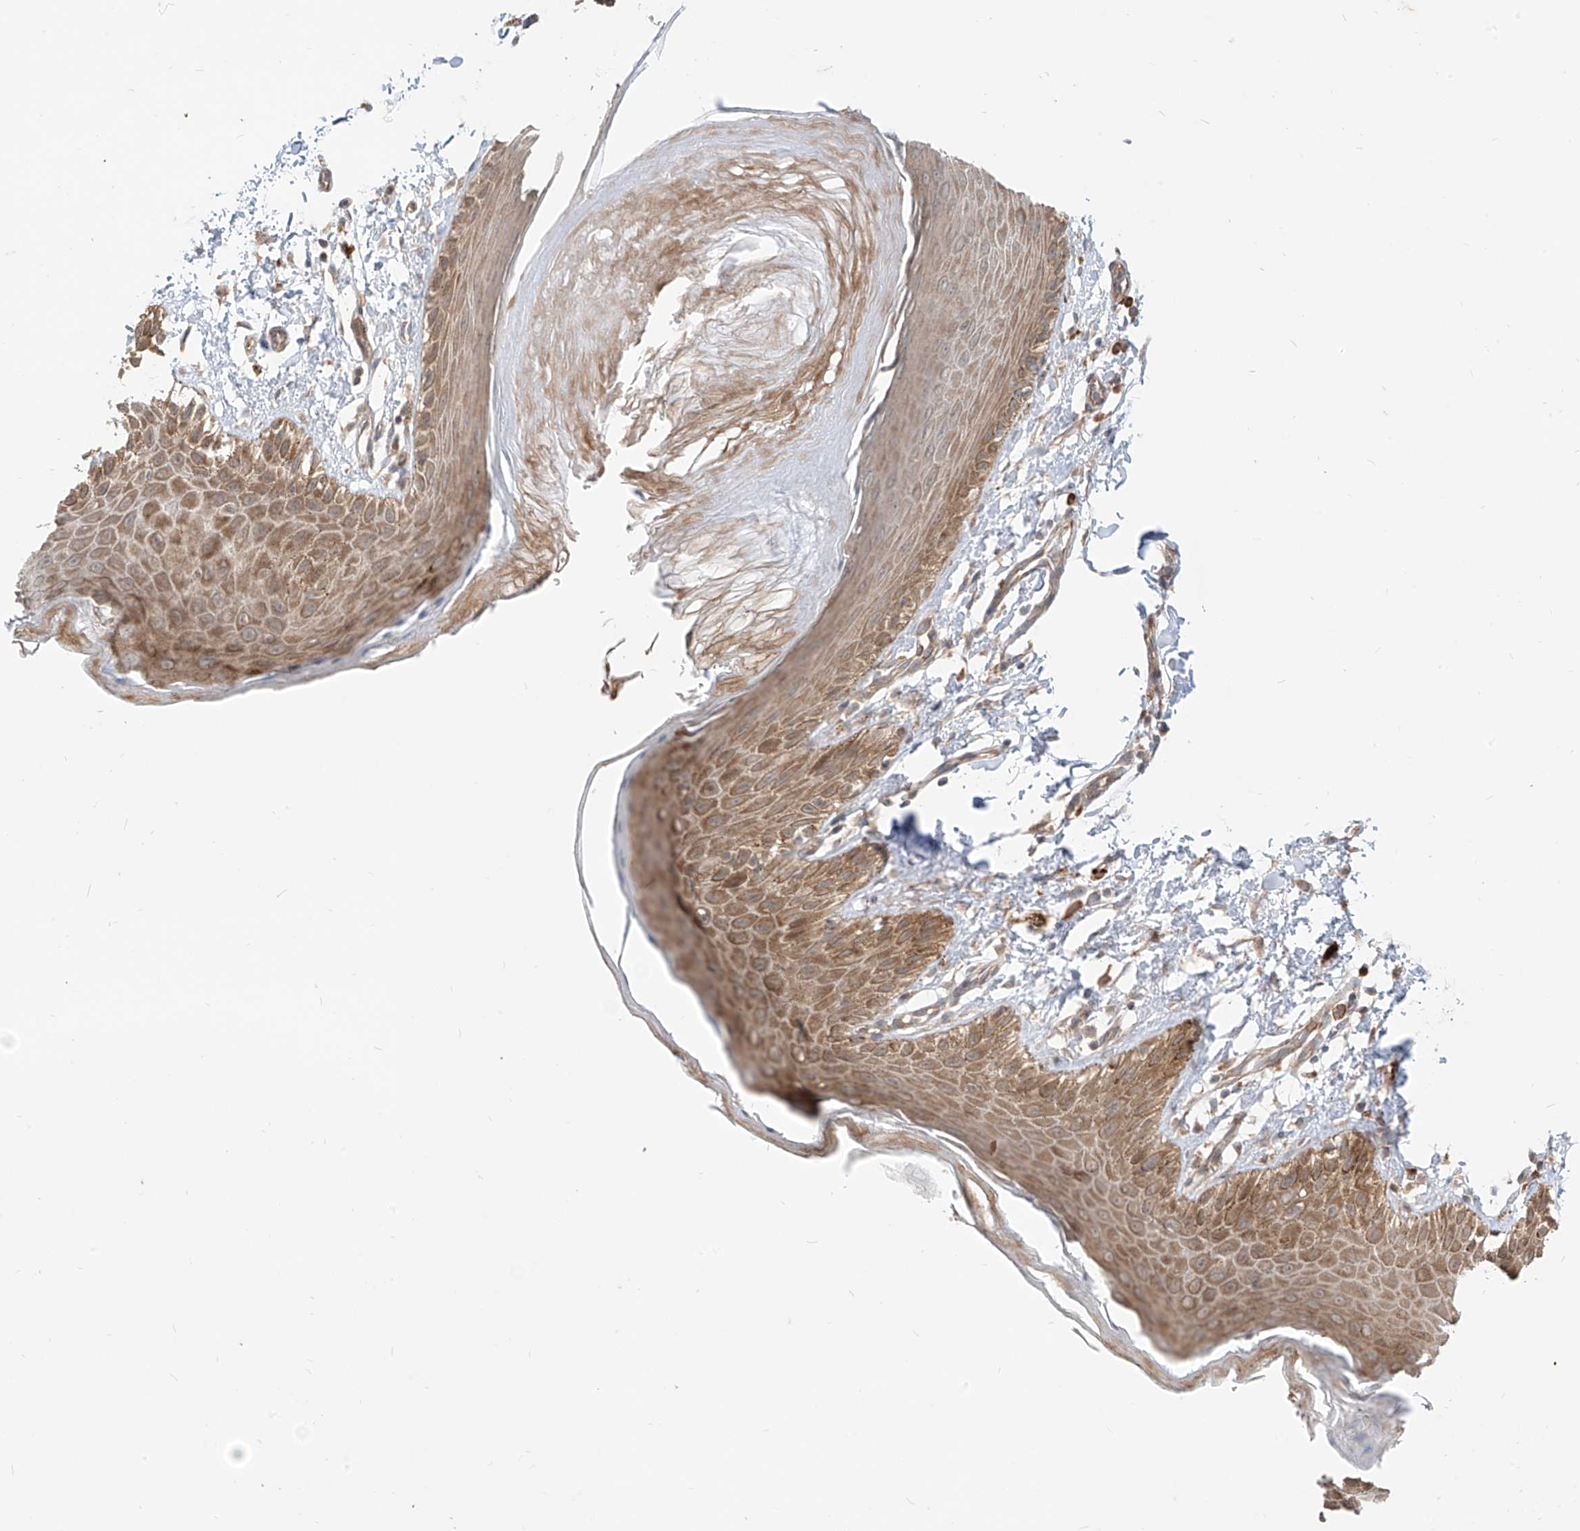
{"staining": {"intensity": "moderate", "quantity": ">75%", "location": "cytoplasmic/membranous"}, "tissue": "skin", "cell_type": "Epidermal cells", "image_type": "normal", "snomed": [{"axis": "morphology", "description": "Normal tissue, NOS"}, {"axis": "topography", "description": "Anal"}], "caption": "Immunohistochemistry (DAB (3,3'-diaminobenzidine)) staining of normal skin displays moderate cytoplasmic/membranous protein expression in about >75% of epidermal cells.", "gene": "MTUS2", "patient": {"sex": "male", "age": 44}}